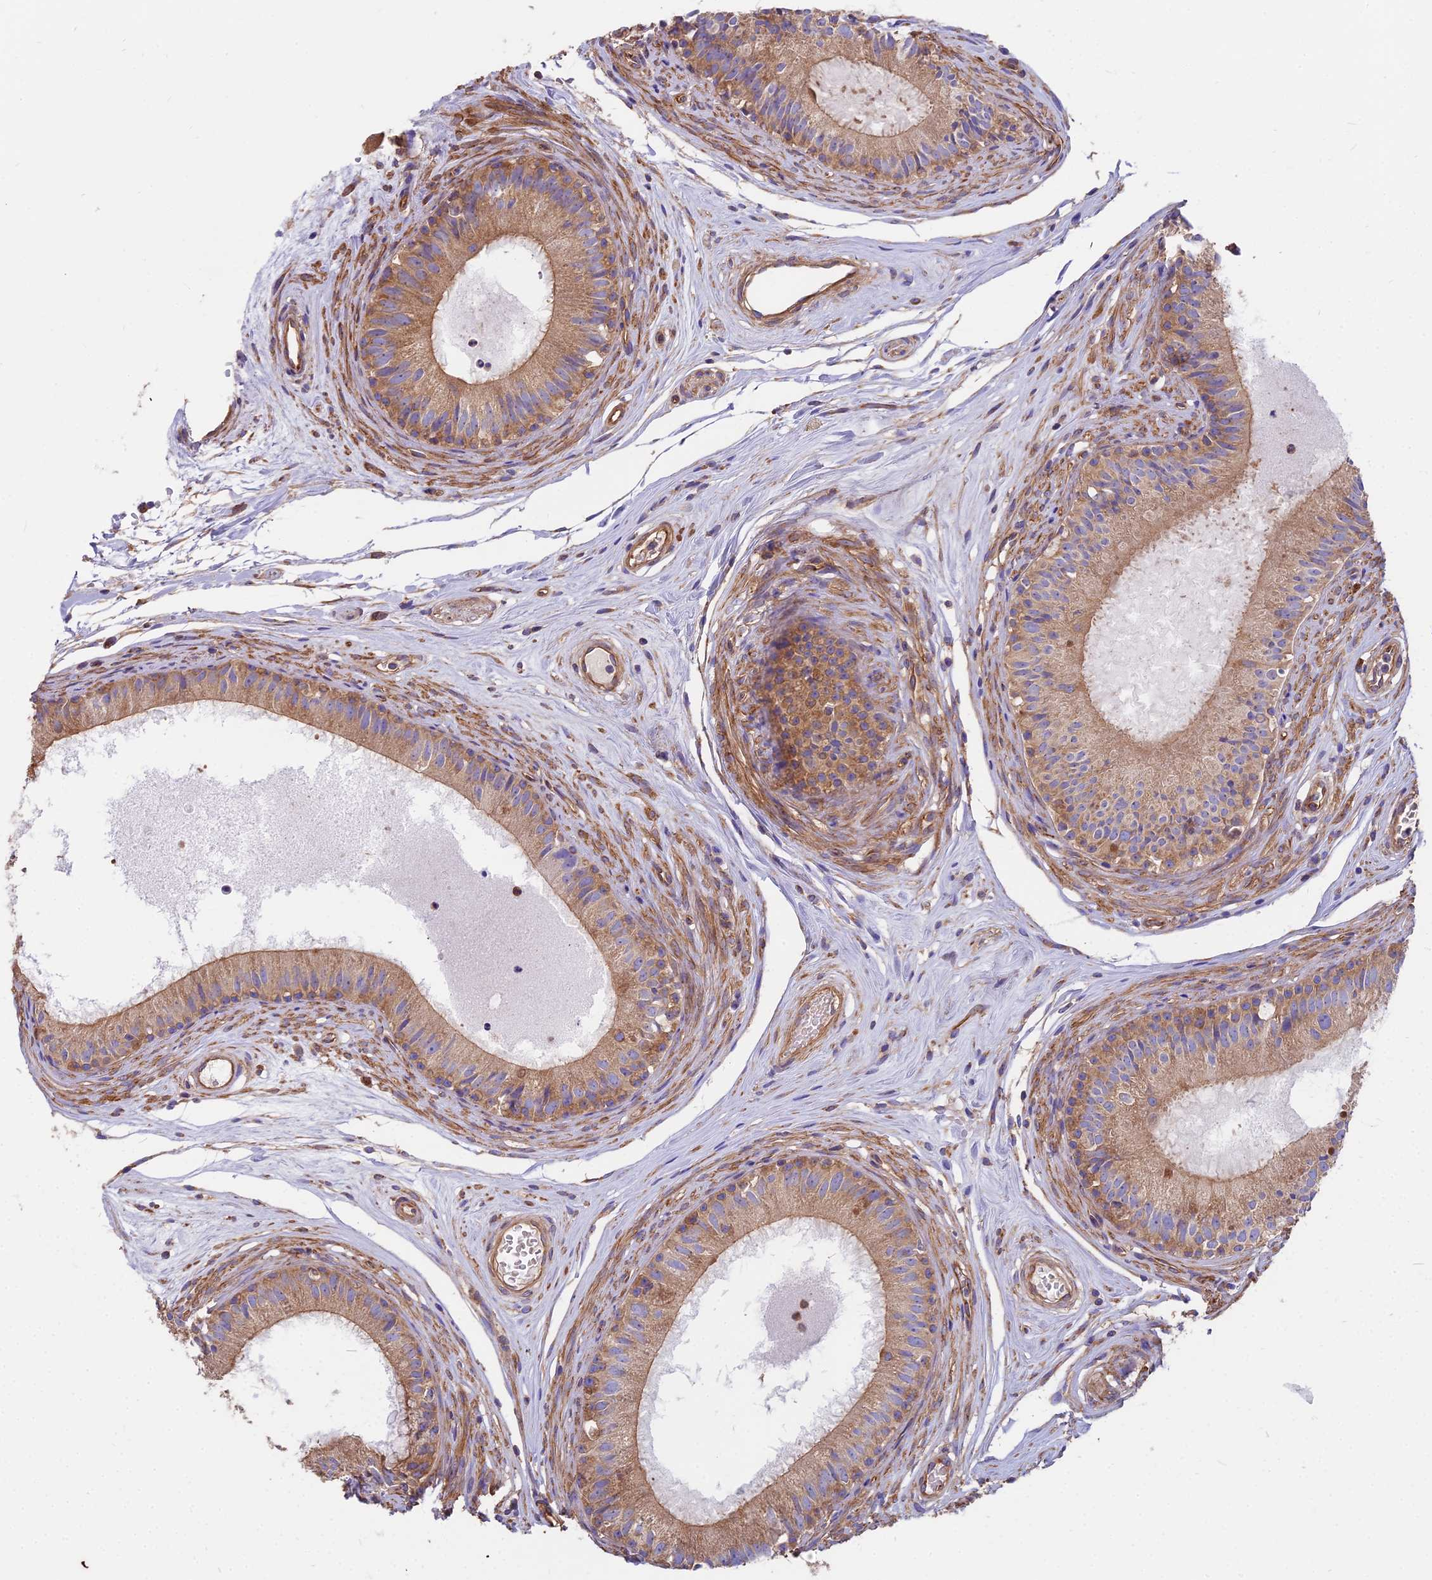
{"staining": {"intensity": "moderate", "quantity": ">75%", "location": "cytoplasmic/membranous"}, "tissue": "epididymis", "cell_type": "Glandular cells", "image_type": "normal", "snomed": [{"axis": "morphology", "description": "Normal tissue, NOS"}, {"axis": "topography", "description": "Epididymis"}], "caption": "Epididymis was stained to show a protein in brown. There is medium levels of moderate cytoplasmic/membranous expression in approximately >75% of glandular cells. The protein of interest is stained brown, and the nuclei are stained in blue (DAB IHC with brightfield microscopy, high magnification).", "gene": "DCTN3", "patient": {"sex": "male", "age": 74}}